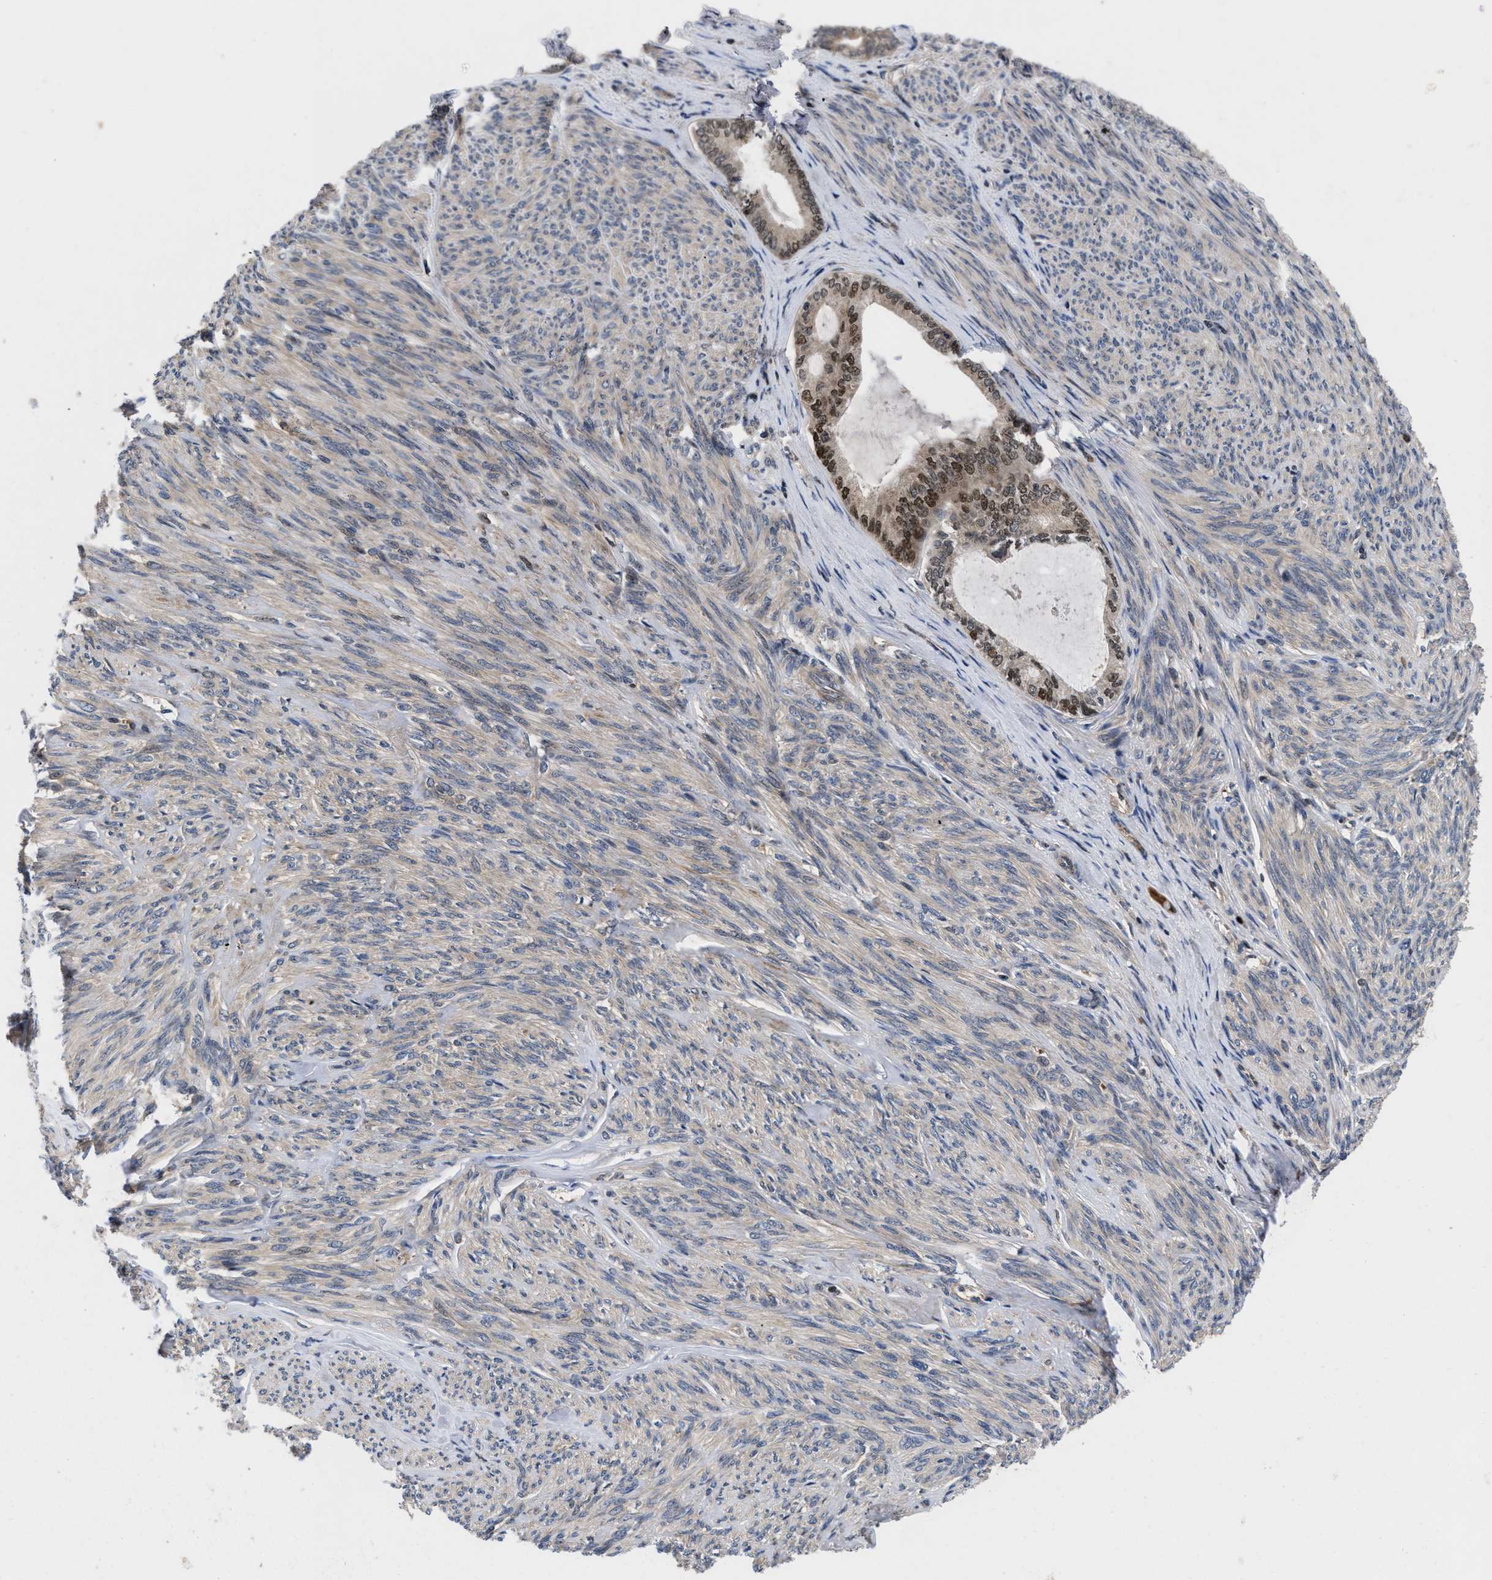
{"staining": {"intensity": "moderate", "quantity": "25%-75%", "location": "cytoplasmic/membranous,nuclear"}, "tissue": "endometrial cancer", "cell_type": "Tumor cells", "image_type": "cancer", "snomed": [{"axis": "morphology", "description": "Adenocarcinoma, NOS"}, {"axis": "topography", "description": "Endometrium"}], "caption": "Brown immunohistochemical staining in human endometrial cancer (adenocarcinoma) demonstrates moderate cytoplasmic/membranous and nuclear staining in approximately 25%-75% of tumor cells.", "gene": "FAM200A", "patient": {"sex": "female", "age": 86}}